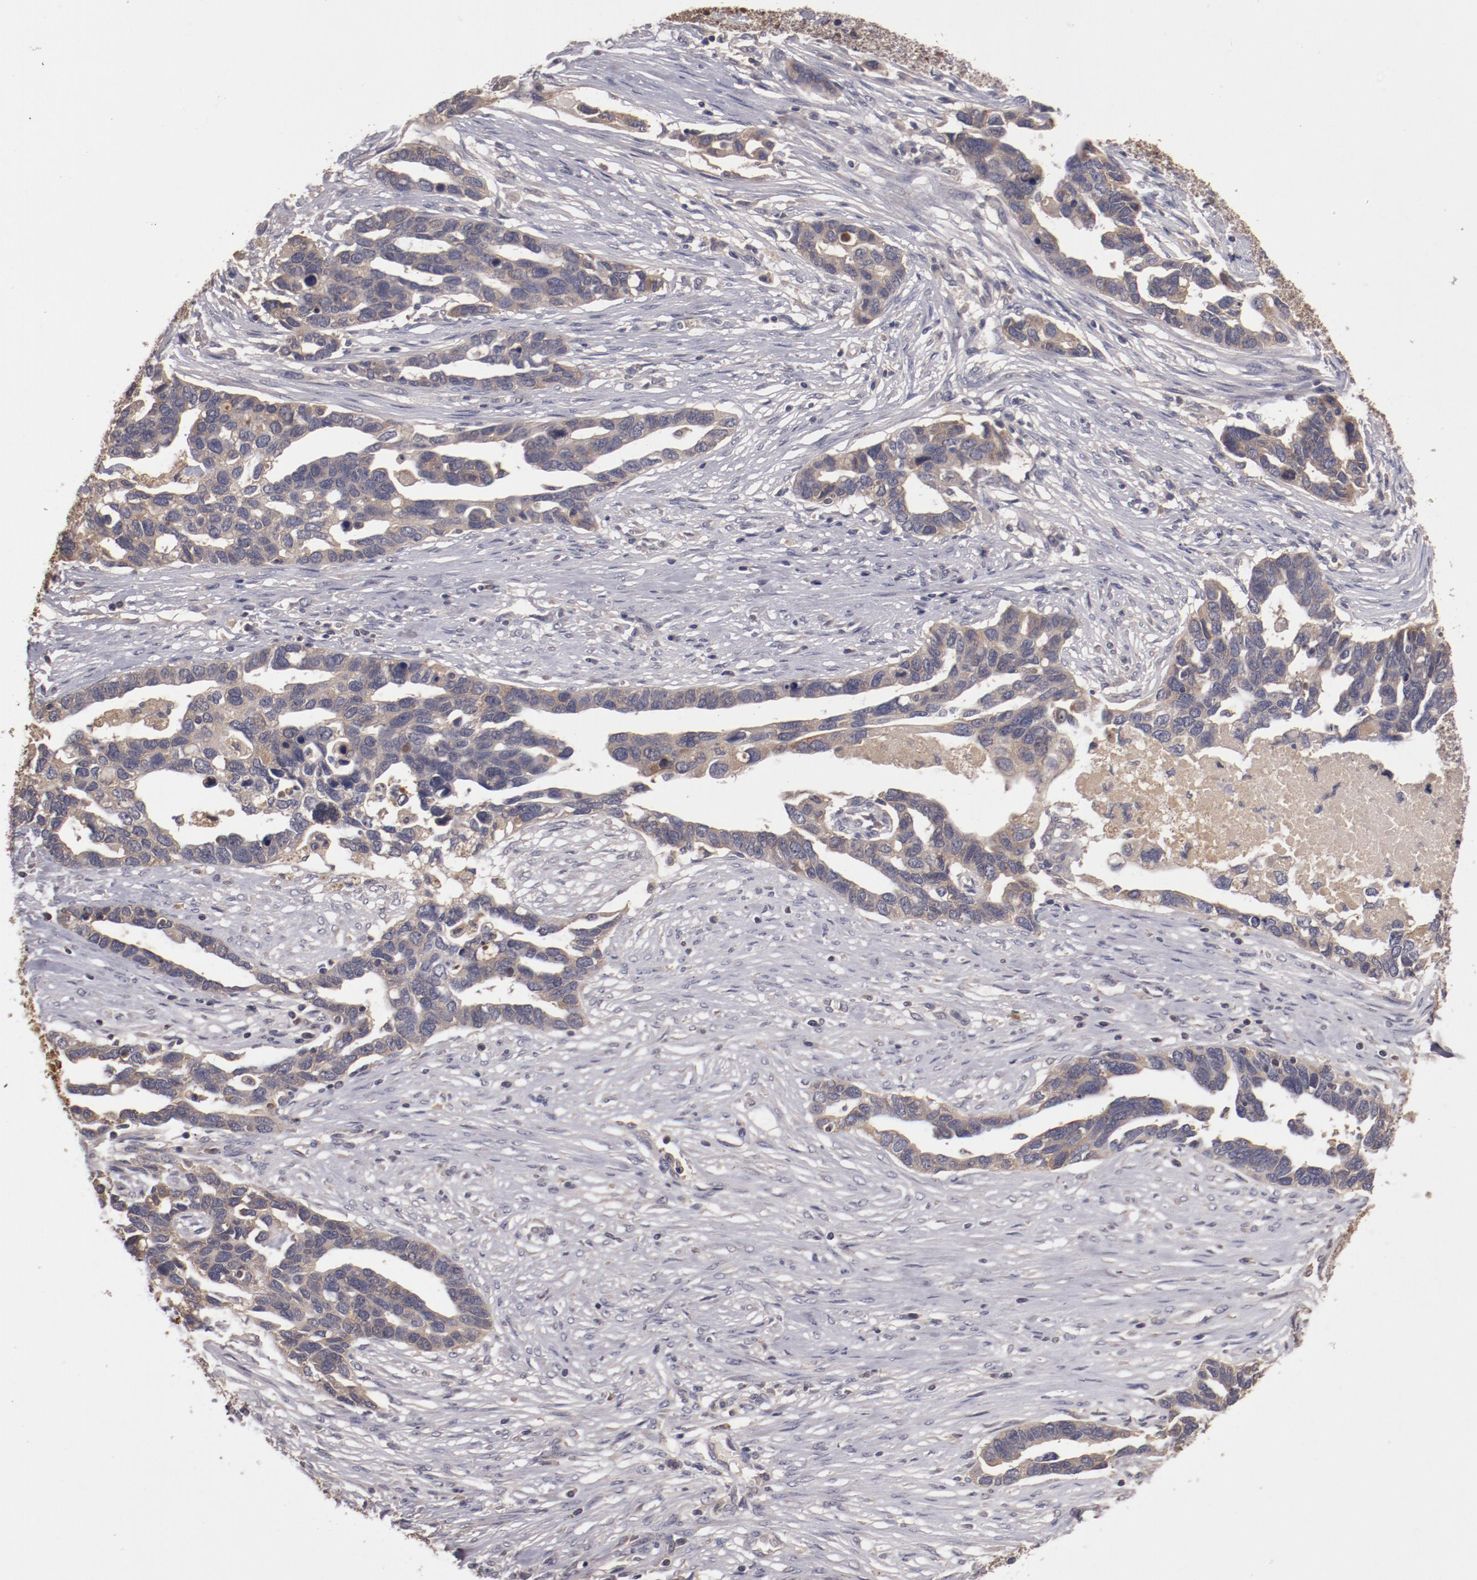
{"staining": {"intensity": "moderate", "quantity": ">75%", "location": "cytoplasmic/membranous"}, "tissue": "ovarian cancer", "cell_type": "Tumor cells", "image_type": "cancer", "snomed": [{"axis": "morphology", "description": "Cystadenocarcinoma, serous, NOS"}, {"axis": "topography", "description": "Ovary"}], "caption": "Ovarian serous cystadenocarcinoma tissue shows moderate cytoplasmic/membranous positivity in approximately >75% of tumor cells, visualized by immunohistochemistry.", "gene": "CP", "patient": {"sex": "female", "age": 54}}